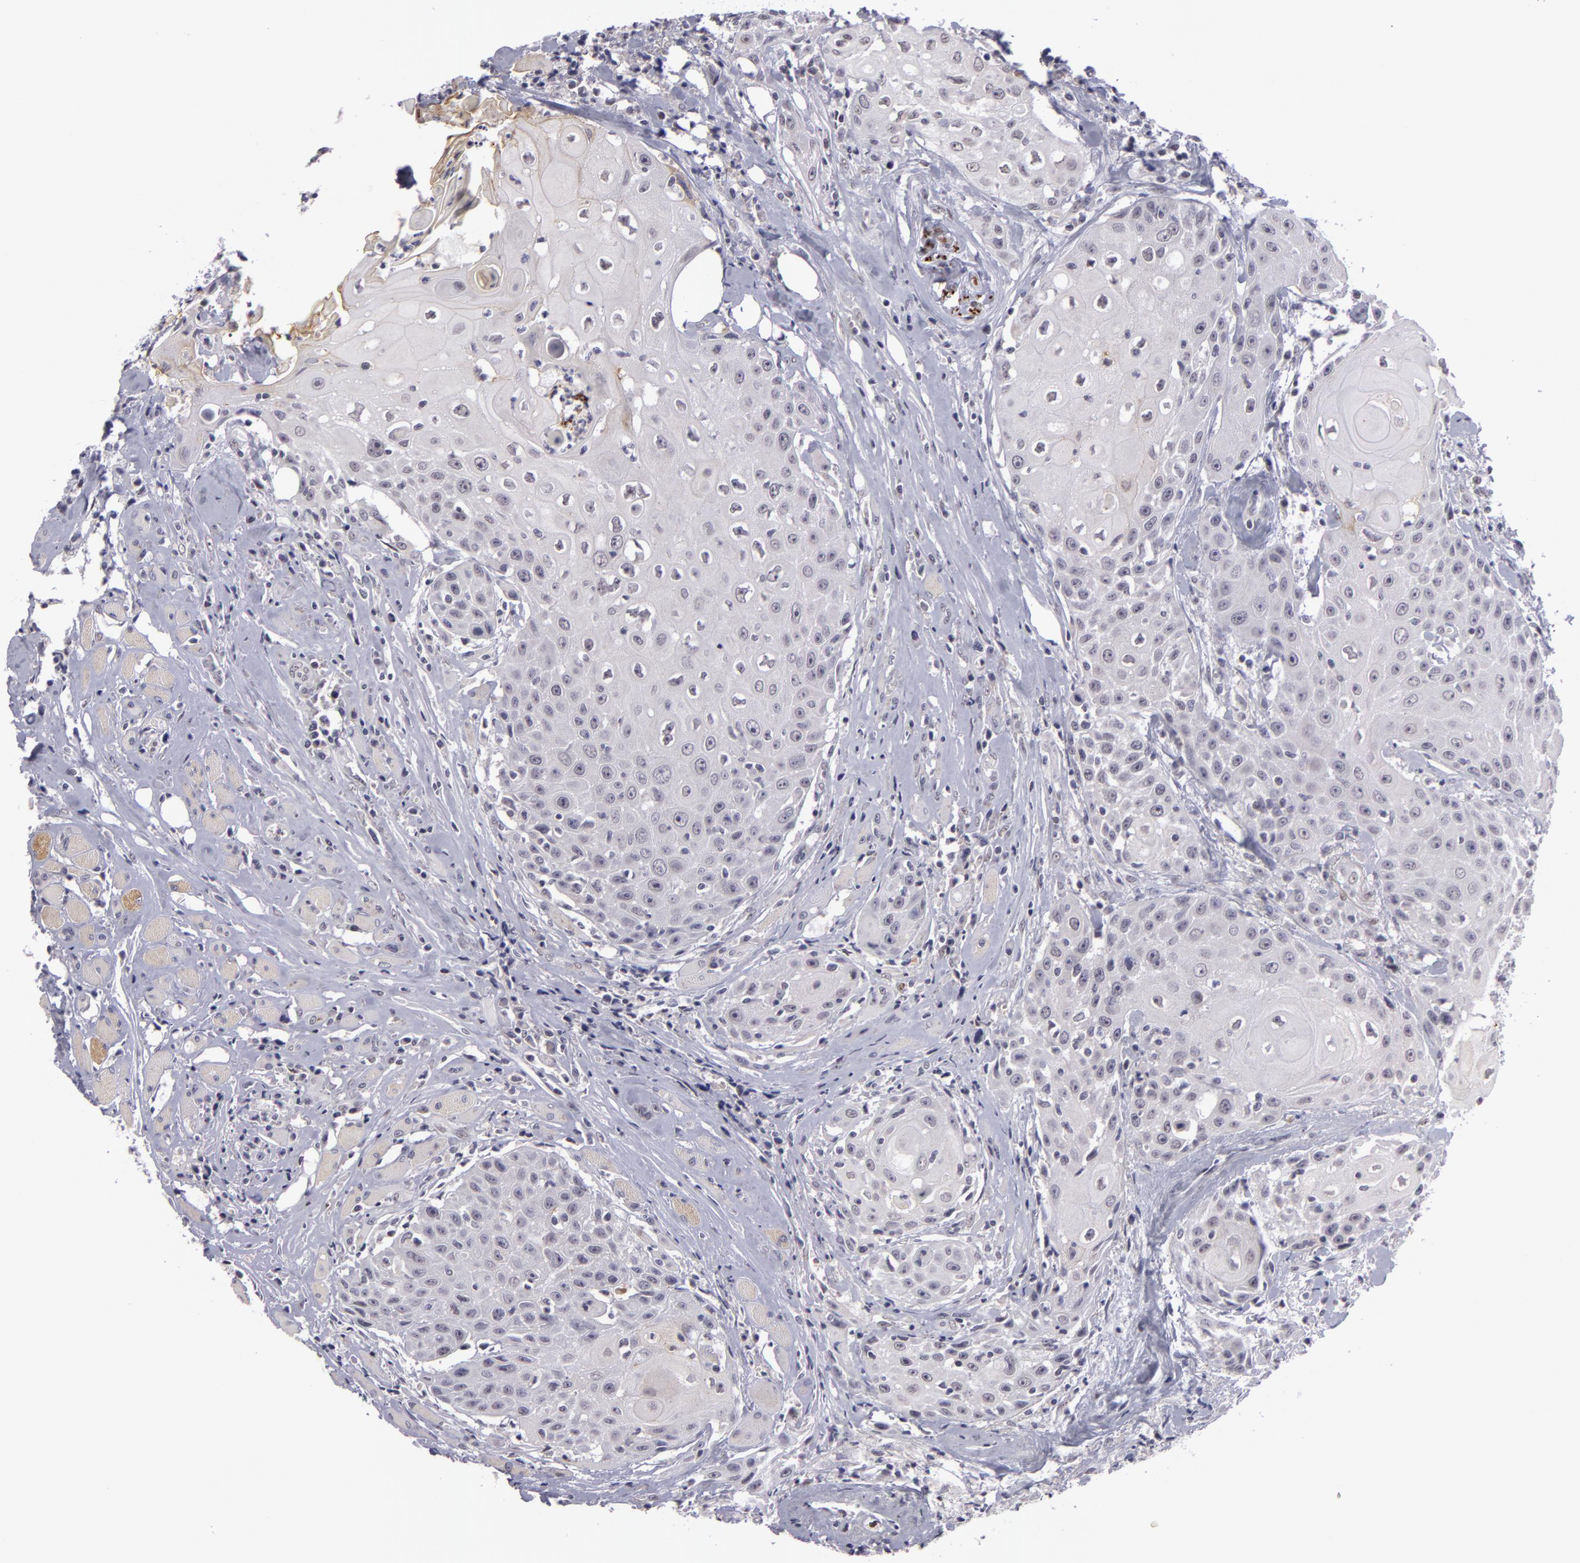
{"staining": {"intensity": "negative", "quantity": "none", "location": "none"}, "tissue": "head and neck cancer", "cell_type": "Tumor cells", "image_type": "cancer", "snomed": [{"axis": "morphology", "description": "Squamous cell carcinoma, NOS"}, {"axis": "topography", "description": "Oral tissue"}, {"axis": "topography", "description": "Head-Neck"}], "caption": "Tumor cells show no significant protein positivity in squamous cell carcinoma (head and neck).", "gene": "RRP7A", "patient": {"sex": "female", "age": 82}}